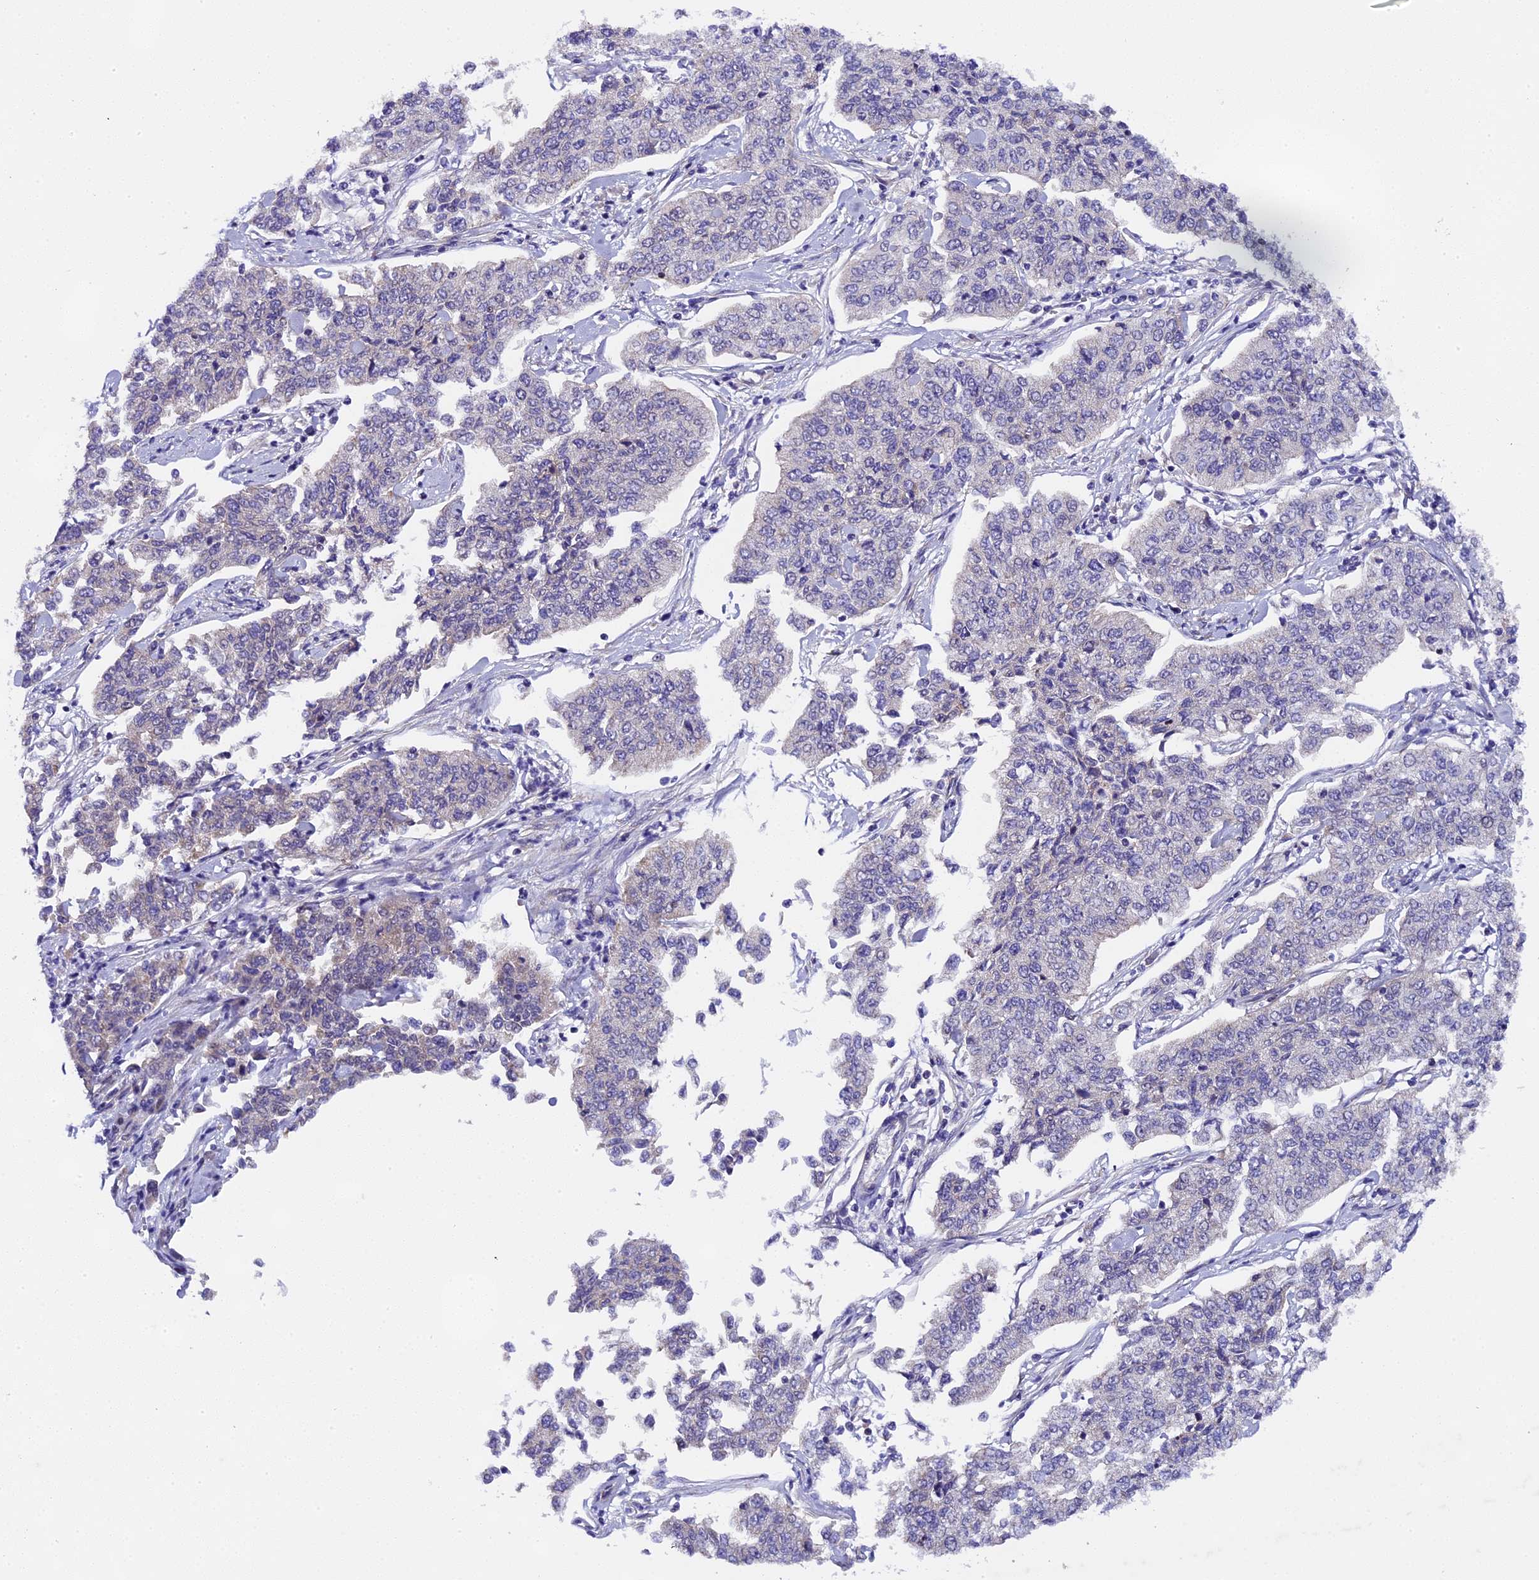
{"staining": {"intensity": "negative", "quantity": "none", "location": "none"}, "tissue": "cervical cancer", "cell_type": "Tumor cells", "image_type": "cancer", "snomed": [{"axis": "morphology", "description": "Squamous cell carcinoma, NOS"}, {"axis": "topography", "description": "Cervix"}], "caption": "Immunohistochemistry (IHC) histopathology image of human cervical cancer stained for a protein (brown), which displays no positivity in tumor cells.", "gene": "SP4", "patient": {"sex": "female", "age": 35}}